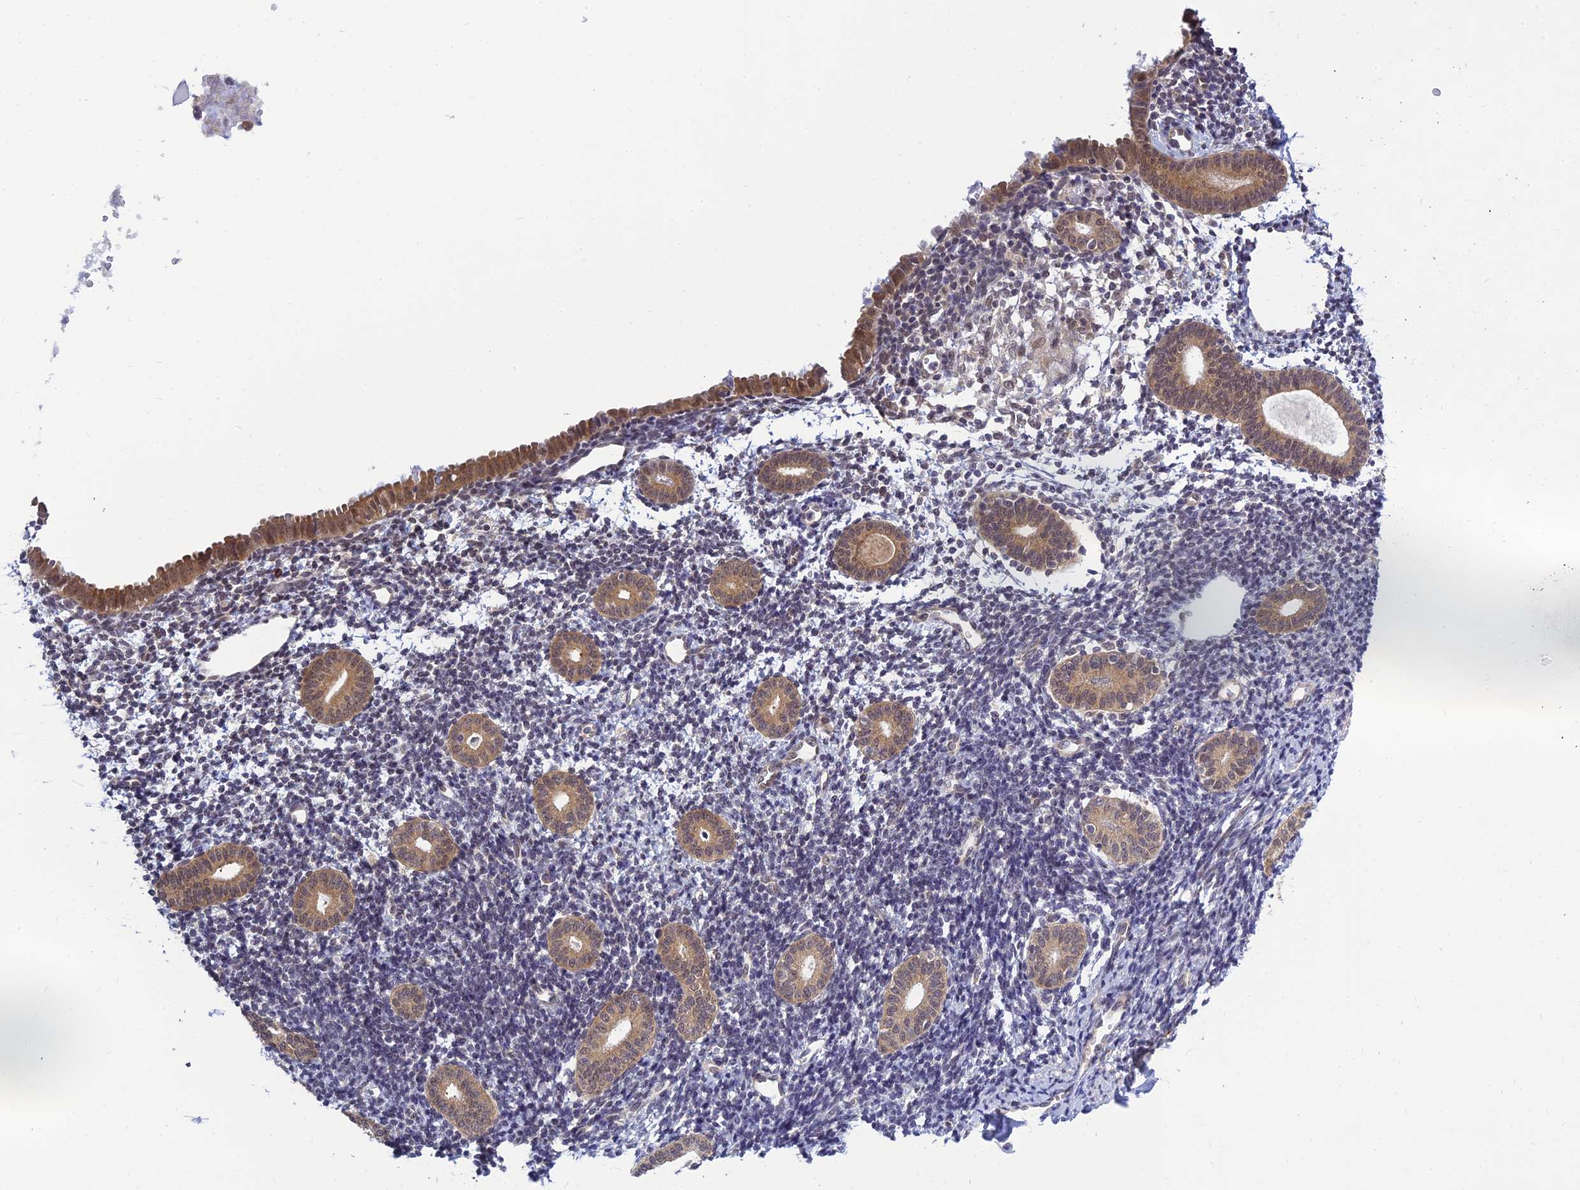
{"staining": {"intensity": "moderate", "quantity": "<25%", "location": "cytoplasmic/membranous,nuclear"}, "tissue": "endometrium", "cell_type": "Cells in endometrial stroma", "image_type": "normal", "snomed": [{"axis": "morphology", "description": "Normal tissue, NOS"}, {"axis": "topography", "description": "Endometrium"}], "caption": "A brown stain highlights moderate cytoplasmic/membranous,nuclear staining of a protein in cells in endometrial stroma of normal human endometrium. The staining is performed using DAB brown chromogen to label protein expression. The nuclei are counter-stained blue using hematoxylin.", "gene": "SKIC8", "patient": {"sex": "female", "age": 56}}